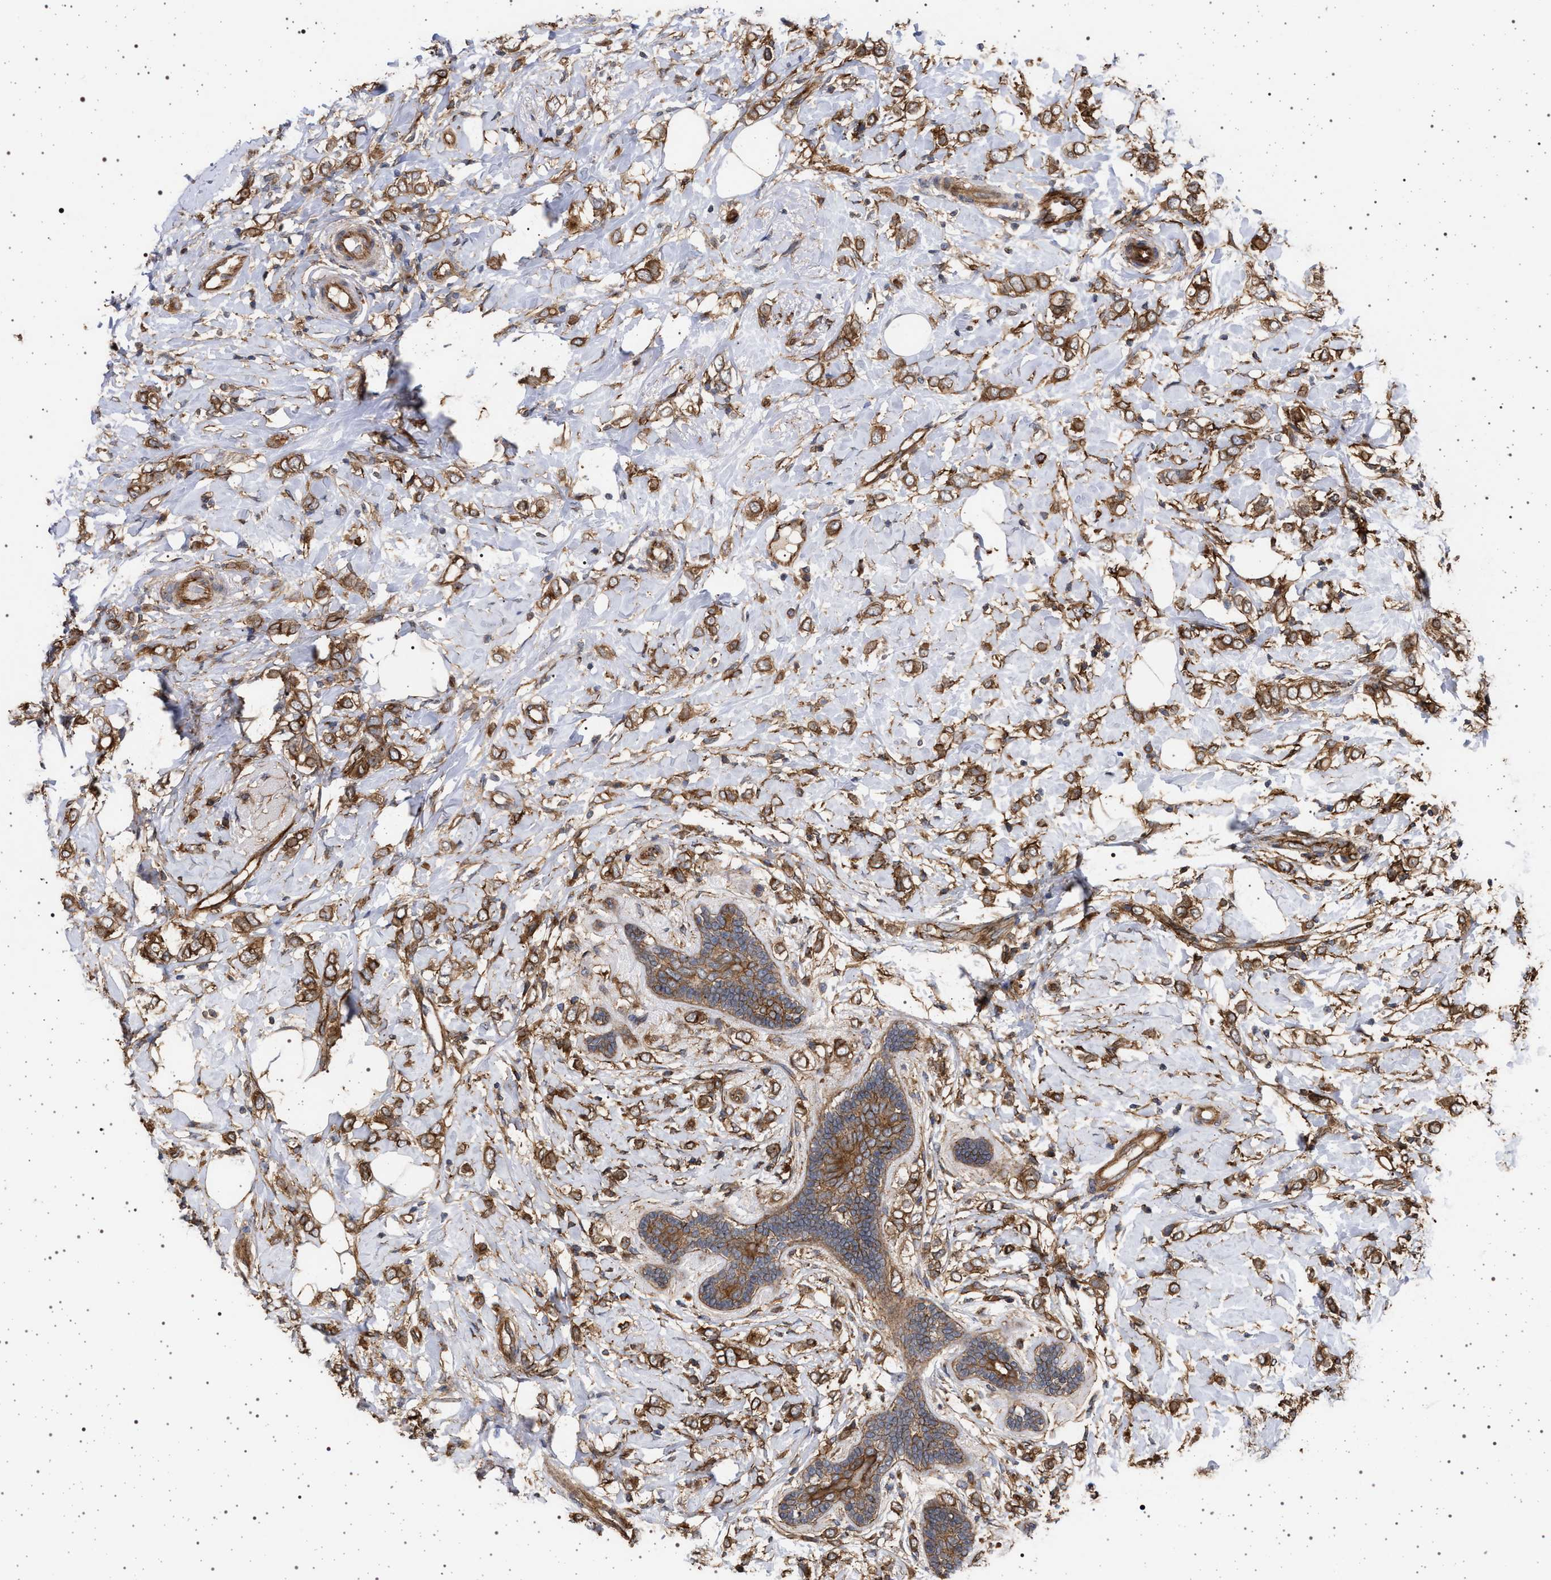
{"staining": {"intensity": "moderate", "quantity": ">75%", "location": "cytoplasmic/membranous"}, "tissue": "breast cancer", "cell_type": "Tumor cells", "image_type": "cancer", "snomed": [{"axis": "morphology", "description": "Normal tissue, NOS"}, {"axis": "morphology", "description": "Lobular carcinoma"}, {"axis": "topography", "description": "Breast"}], "caption": "DAB (3,3'-diaminobenzidine) immunohistochemical staining of human lobular carcinoma (breast) shows moderate cytoplasmic/membranous protein positivity in about >75% of tumor cells. (DAB IHC with brightfield microscopy, high magnification).", "gene": "IFT20", "patient": {"sex": "female", "age": 47}}